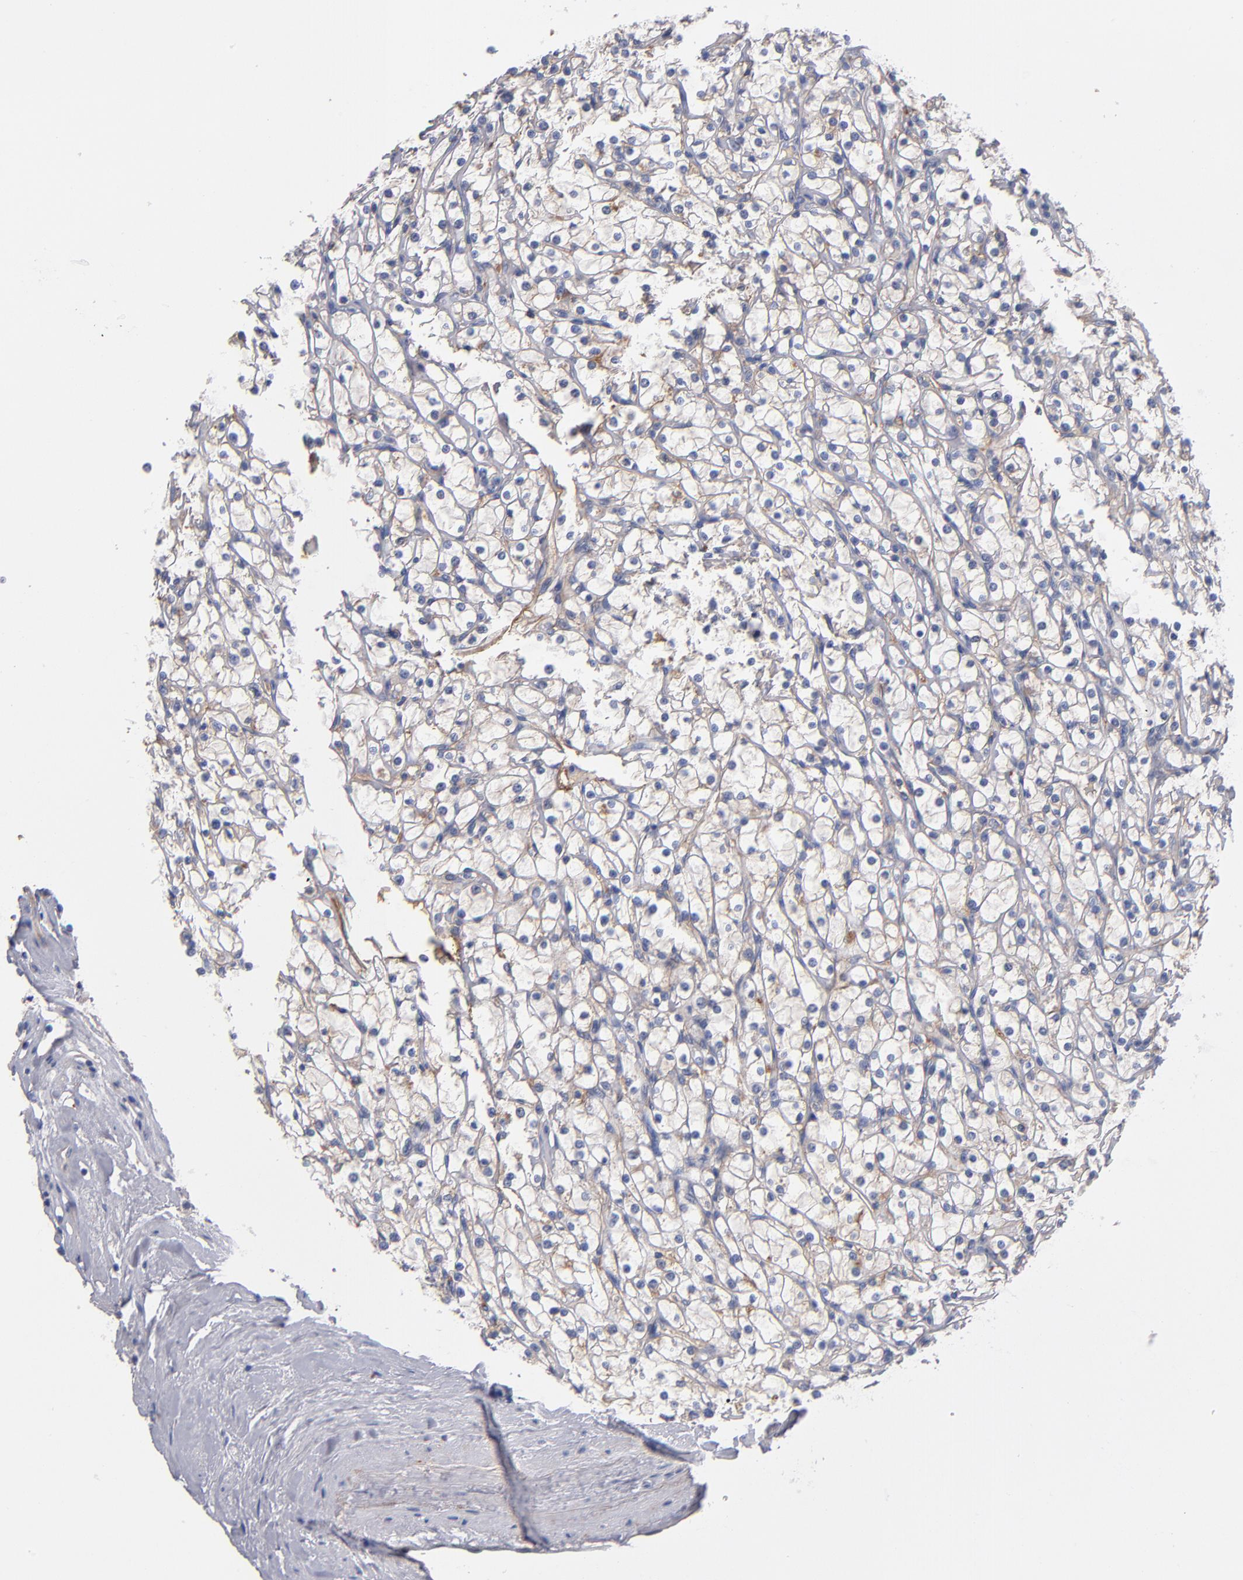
{"staining": {"intensity": "weak", "quantity": "<25%", "location": "cytoplasmic/membranous"}, "tissue": "renal cancer", "cell_type": "Tumor cells", "image_type": "cancer", "snomed": [{"axis": "morphology", "description": "Adenocarcinoma, NOS"}, {"axis": "topography", "description": "Kidney"}], "caption": "High power microscopy micrograph of an immunohistochemistry histopathology image of renal cancer (adenocarcinoma), revealing no significant staining in tumor cells.", "gene": "PLSCR4", "patient": {"sex": "female", "age": 73}}